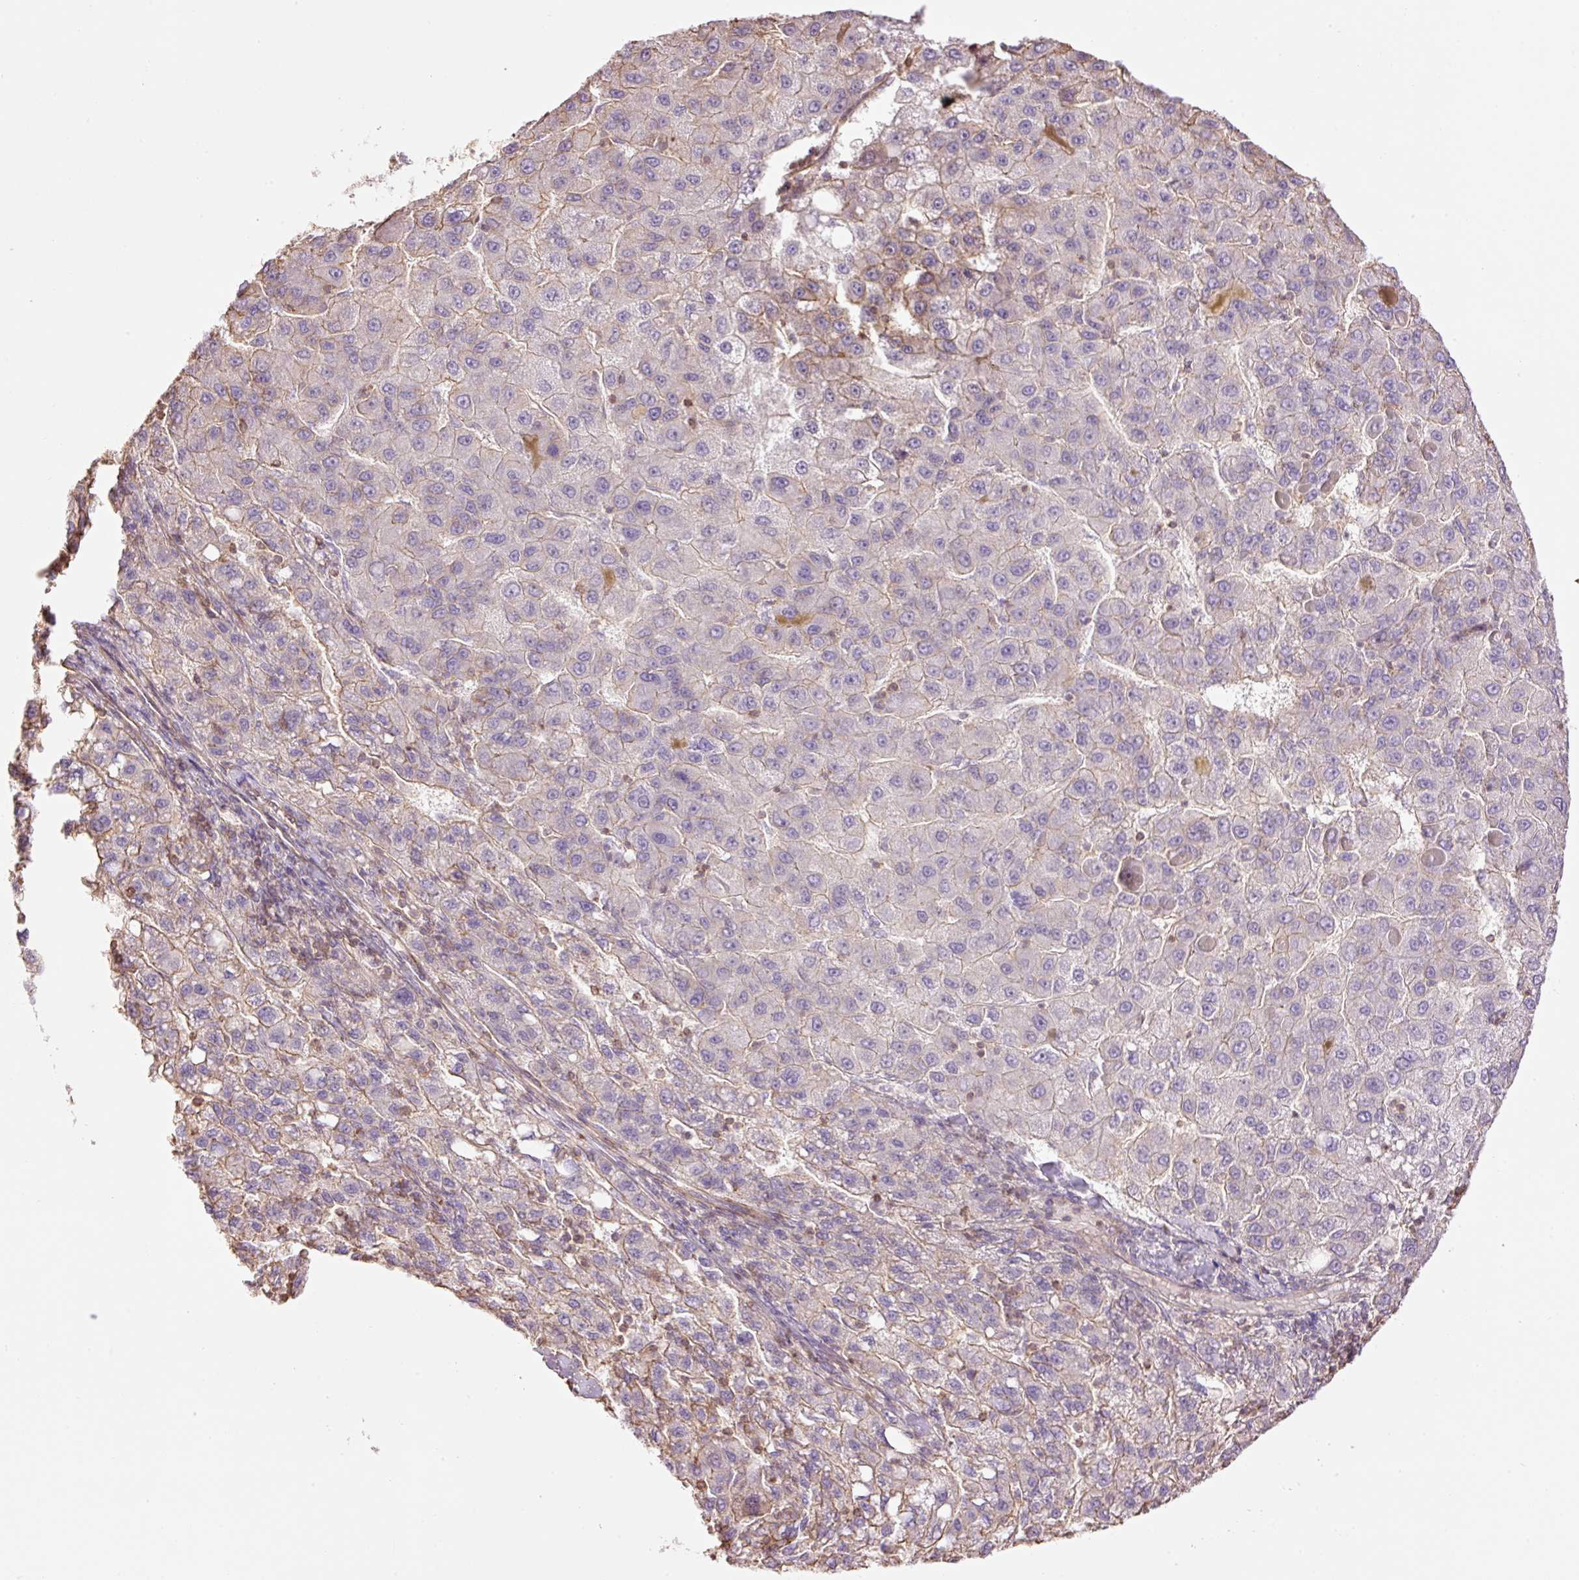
{"staining": {"intensity": "negative", "quantity": "none", "location": "none"}, "tissue": "liver cancer", "cell_type": "Tumor cells", "image_type": "cancer", "snomed": [{"axis": "morphology", "description": "Carcinoma, Hepatocellular, NOS"}, {"axis": "topography", "description": "Liver"}], "caption": "Human liver cancer (hepatocellular carcinoma) stained for a protein using immunohistochemistry (IHC) exhibits no expression in tumor cells.", "gene": "PPP1R1B", "patient": {"sex": "female", "age": 82}}